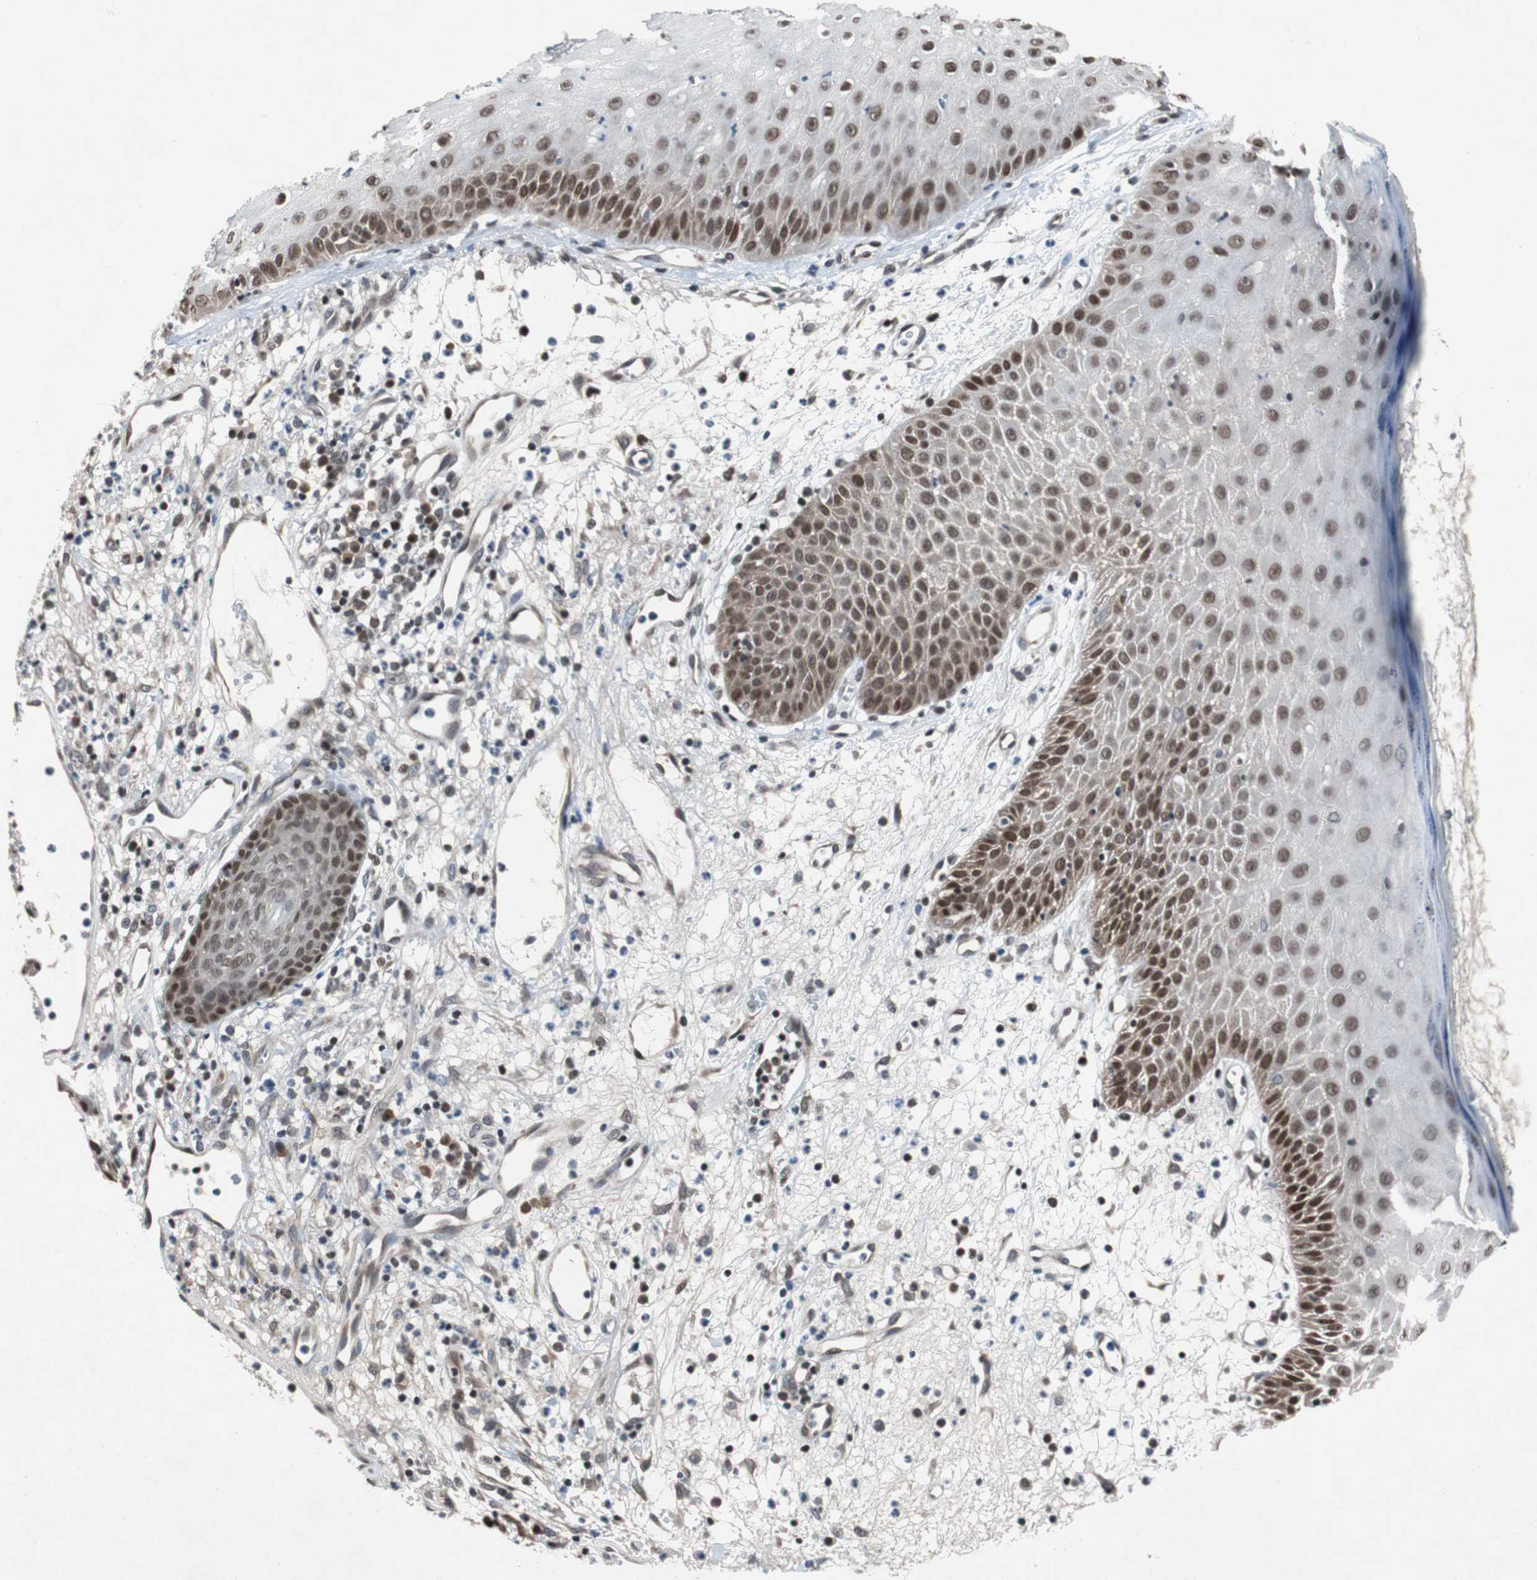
{"staining": {"intensity": "strong", "quantity": "25%-75%", "location": "nuclear"}, "tissue": "skin cancer", "cell_type": "Tumor cells", "image_type": "cancer", "snomed": [{"axis": "morphology", "description": "Squamous cell carcinoma, NOS"}, {"axis": "topography", "description": "Skin"}], "caption": "Skin cancer stained with immunohistochemistry displays strong nuclear expression in approximately 25%-75% of tumor cells. The staining is performed using DAB (3,3'-diaminobenzidine) brown chromogen to label protein expression. The nuclei are counter-stained blue using hematoxylin.", "gene": "TP63", "patient": {"sex": "female", "age": 78}}